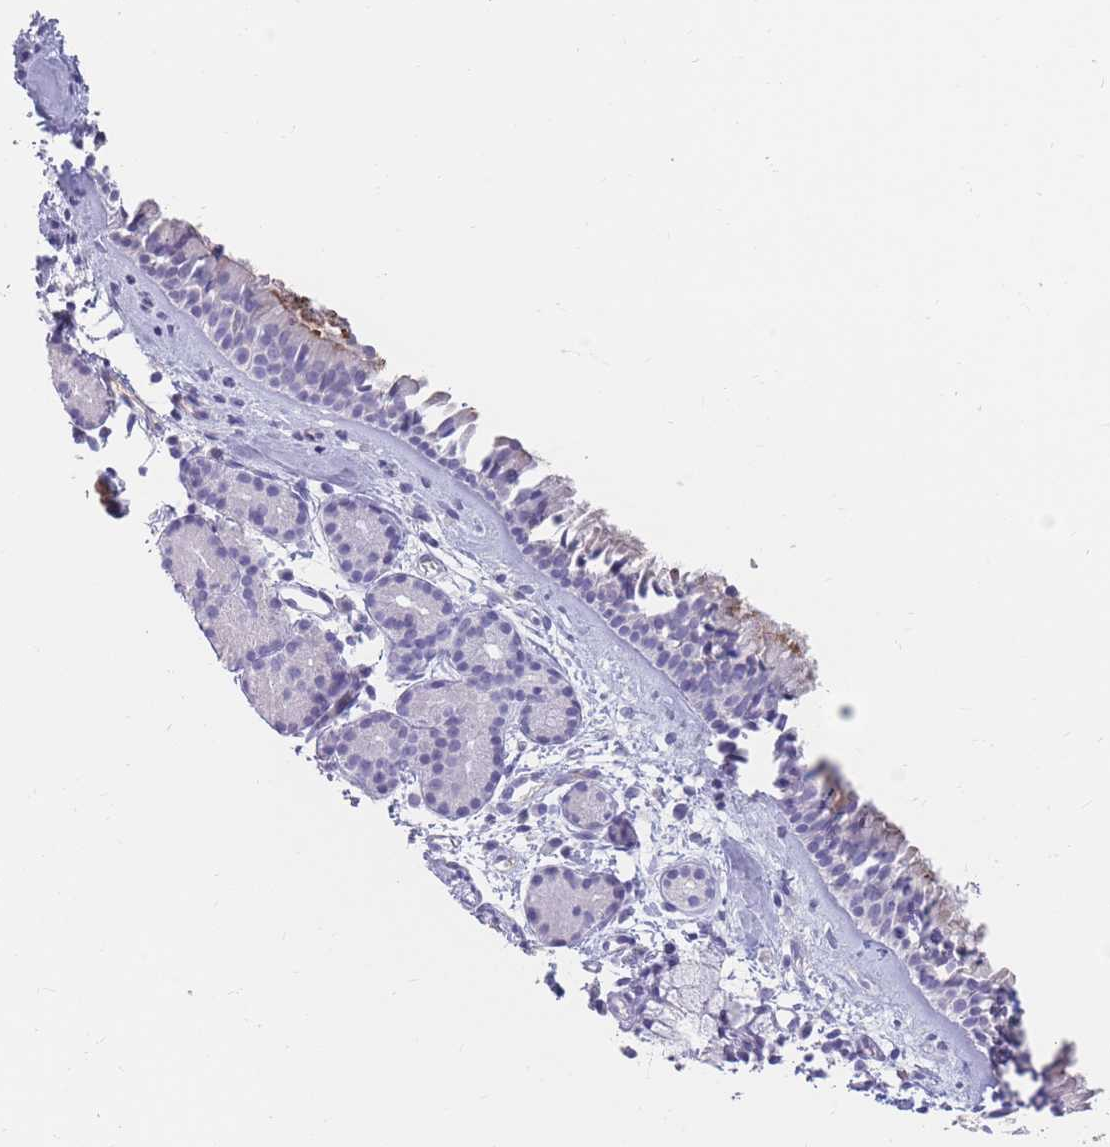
{"staining": {"intensity": "negative", "quantity": "none", "location": "none"}, "tissue": "nasopharynx", "cell_type": "Respiratory epithelial cells", "image_type": "normal", "snomed": [{"axis": "morphology", "description": "Normal tissue, NOS"}, {"axis": "topography", "description": "Nasopharynx"}], "caption": "DAB (3,3'-diaminobenzidine) immunohistochemical staining of unremarkable human nasopharynx shows no significant expression in respiratory epithelial cells.", "gene": "PRG4", "patient": {"sex": "male", "age": 82}}